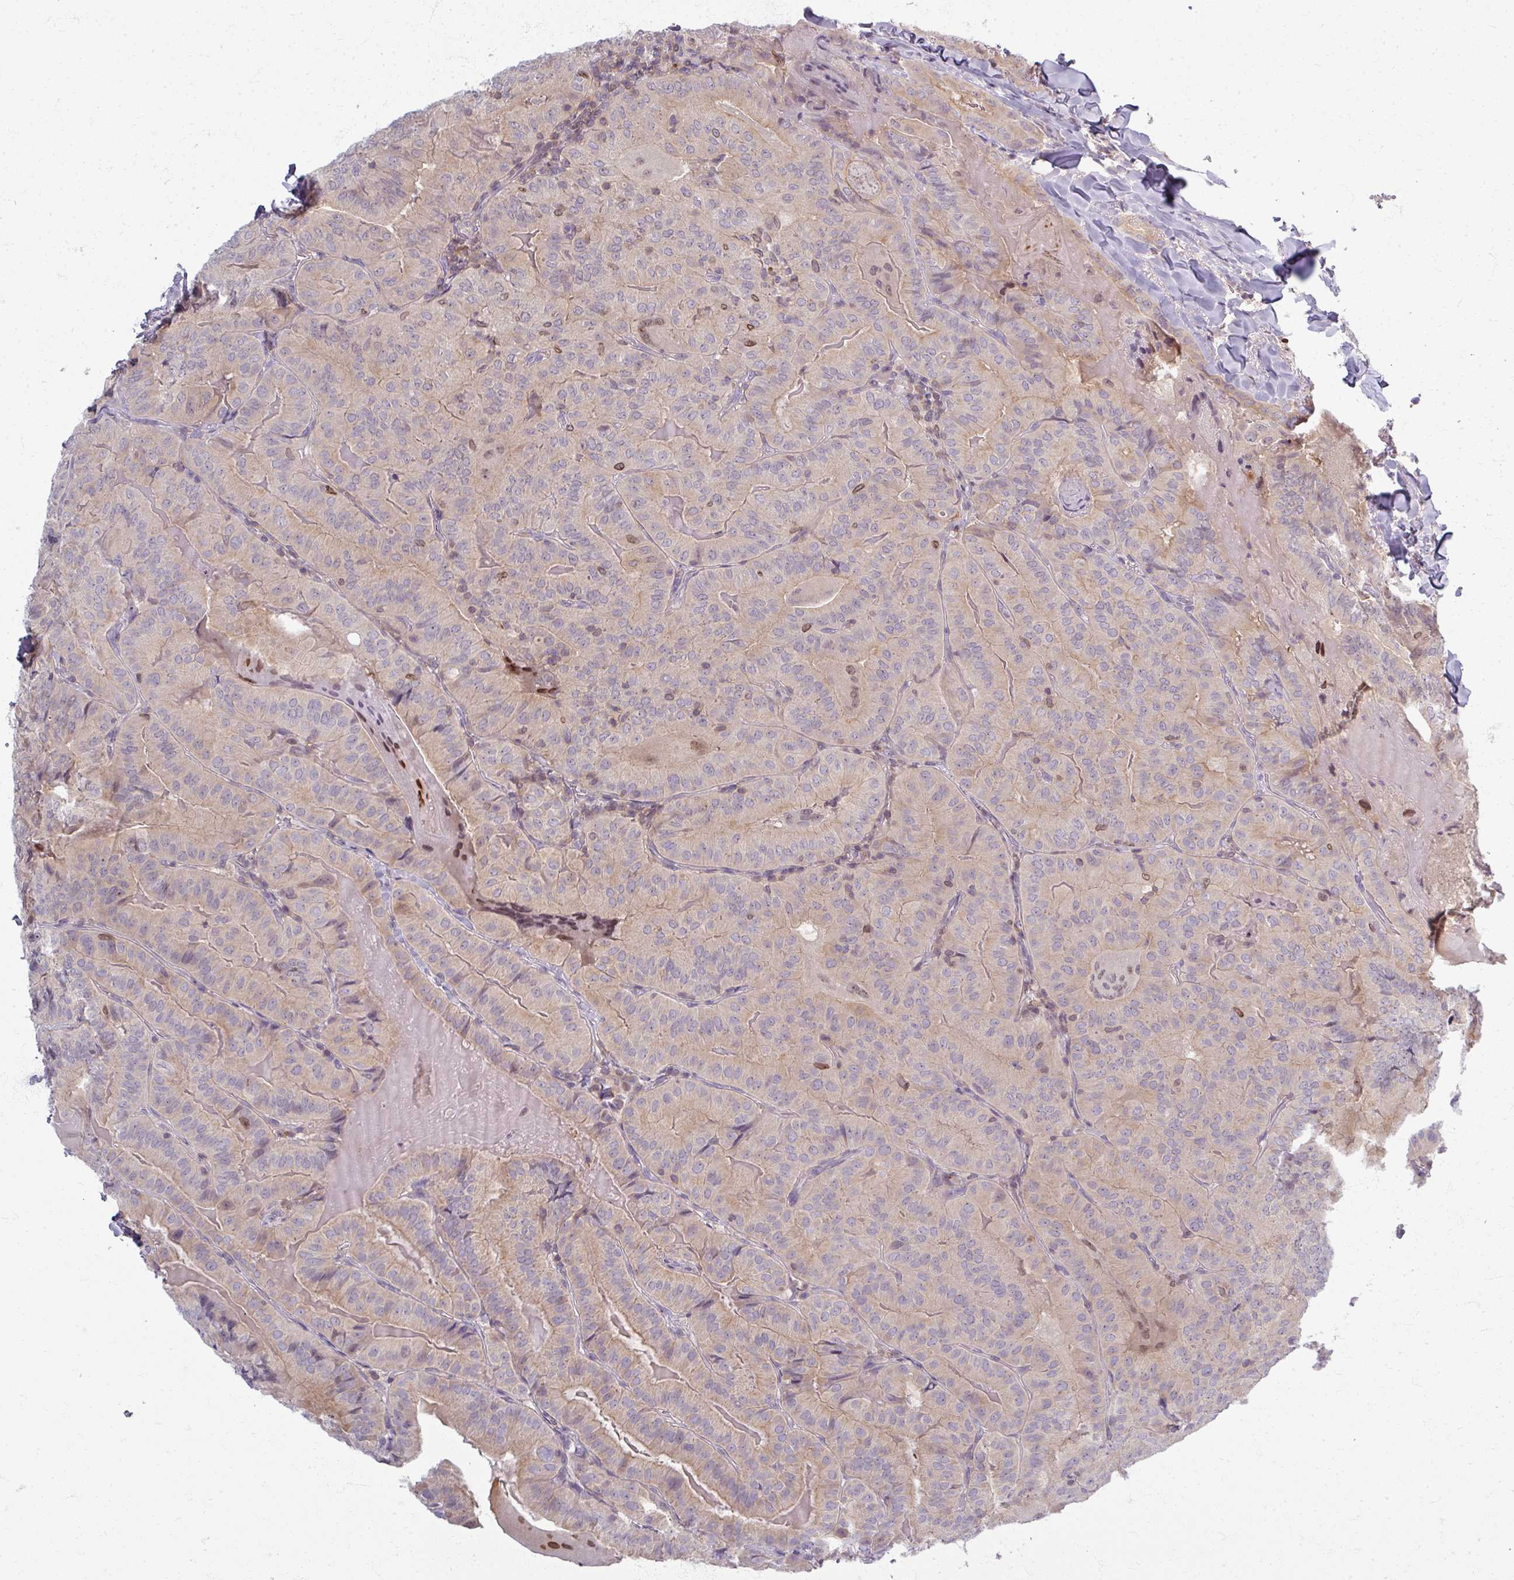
{"staining": {"intensity": "weak", "quantity": "<25%", "location": "cytoplasmic/membranous"}, "tissue": "thyroid cancer", "cell_type": "Tumor cells", "image_type": "cancer", "snomed": [{"axis": "morphology", "description": "Papillary adenocarcinoma, NOS"}, {"axis": "topography", "description": "Thyroid gland"}], "caption": "Papillary adenocarcinoma (thyroid) was stained to show a protein in brown. There is no significant staining in tumor cells.", "gene": "TTLL7", "patient": {"sex": "female", "age": 68}}